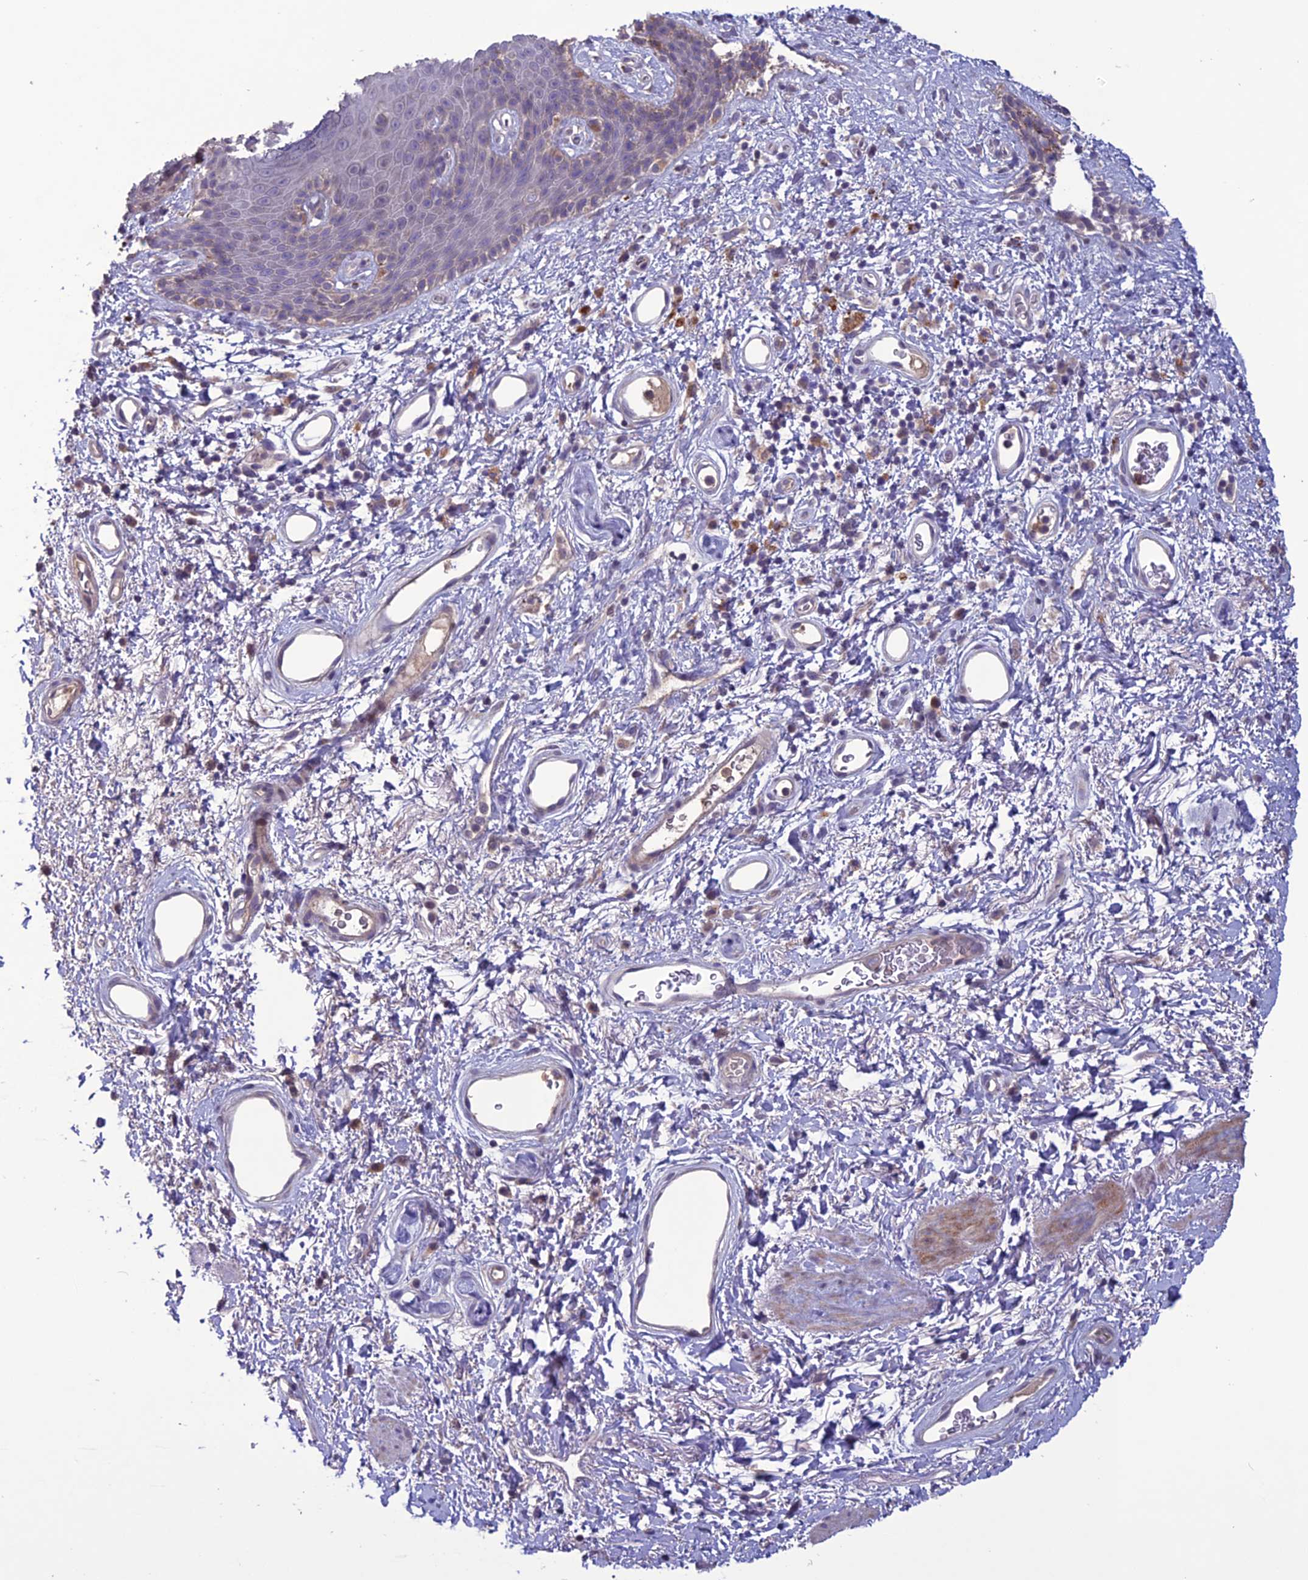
{"staining": {"intensity": "moderate", "quantity": "<25%", "location": "cytoplasmic/membranous"}, "tissue": "skin", "cell_type": "Epidermal cells", "image_type": "normal", "snomed": [{"axis": "morphology", "description": "Normal tissue, NOS"}, {"axis": "topography", "description": "Anal"}], "caption": "IHC of unremarkable skin reveals low levels of moderate cytoplasmic/membranous positivity in approximately <25% of epidermal cells.", "gene": "C2orf76", "patient": {"sex": "female", "age": 46}}